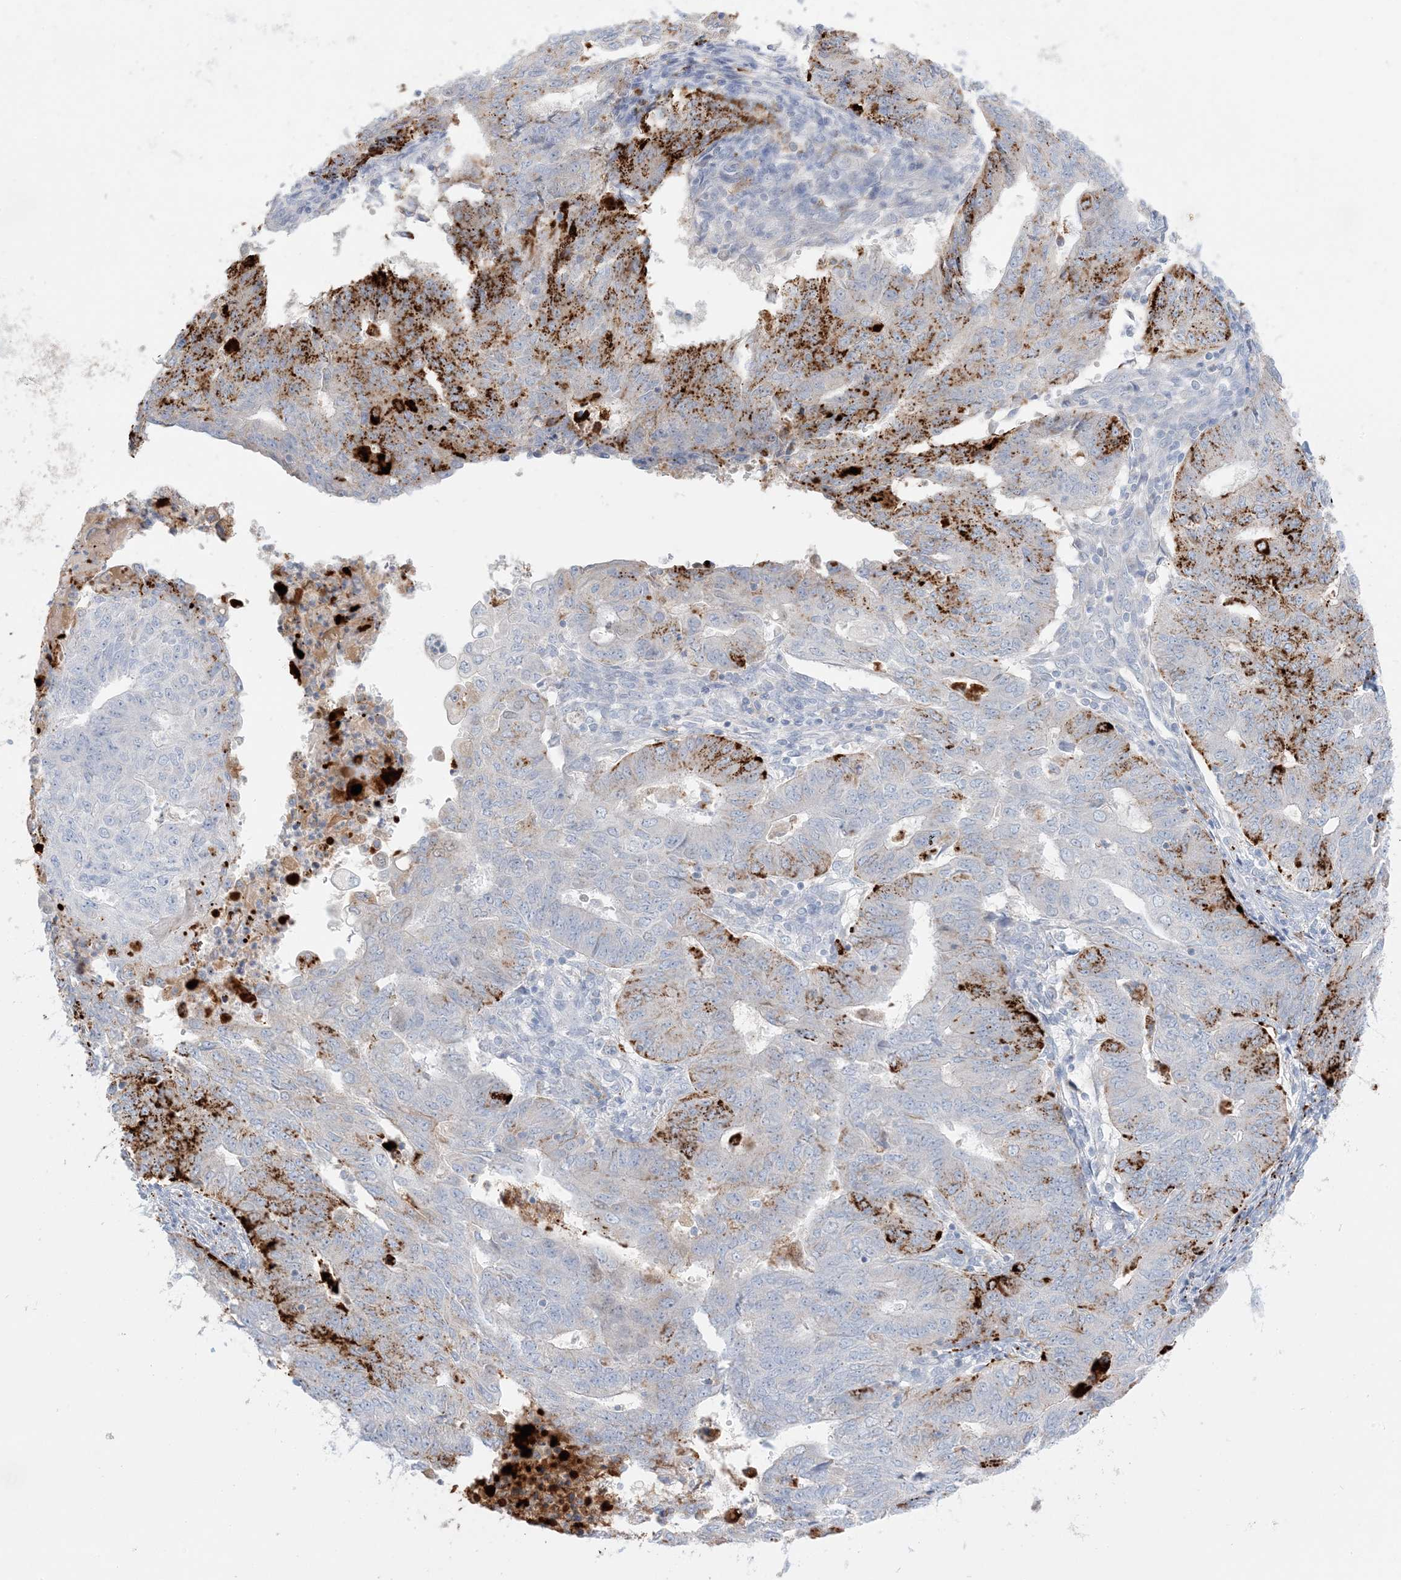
{"staining": {"intensity": "moderate", "quantity": "<25%", "location": "cytoplasmic/membranous"}, "tissue": "endometrial cancer", "cell_type": "Tumor cells", "image_type": "cancer", "snomed": [{"axis": "morphology", "description": "Adenocarcinoma, NOS"}, {"axis": "topography", "description": "Endometrium"}], "caption": "DAB immunohistochemical staining of endometrial cancer (adenocarcinoma) exhibits moderate cytoplasmic/membranous protein positivity in approximately <25% of tumor cells. Using DAB (3,3'-diaminobenzidine) (brown) and hematoxylin (blue) stains, captured at high magnification using brightfield microscopy.", "gene": "KCTD6", "patient": {"sex": "female", "age": 32}}